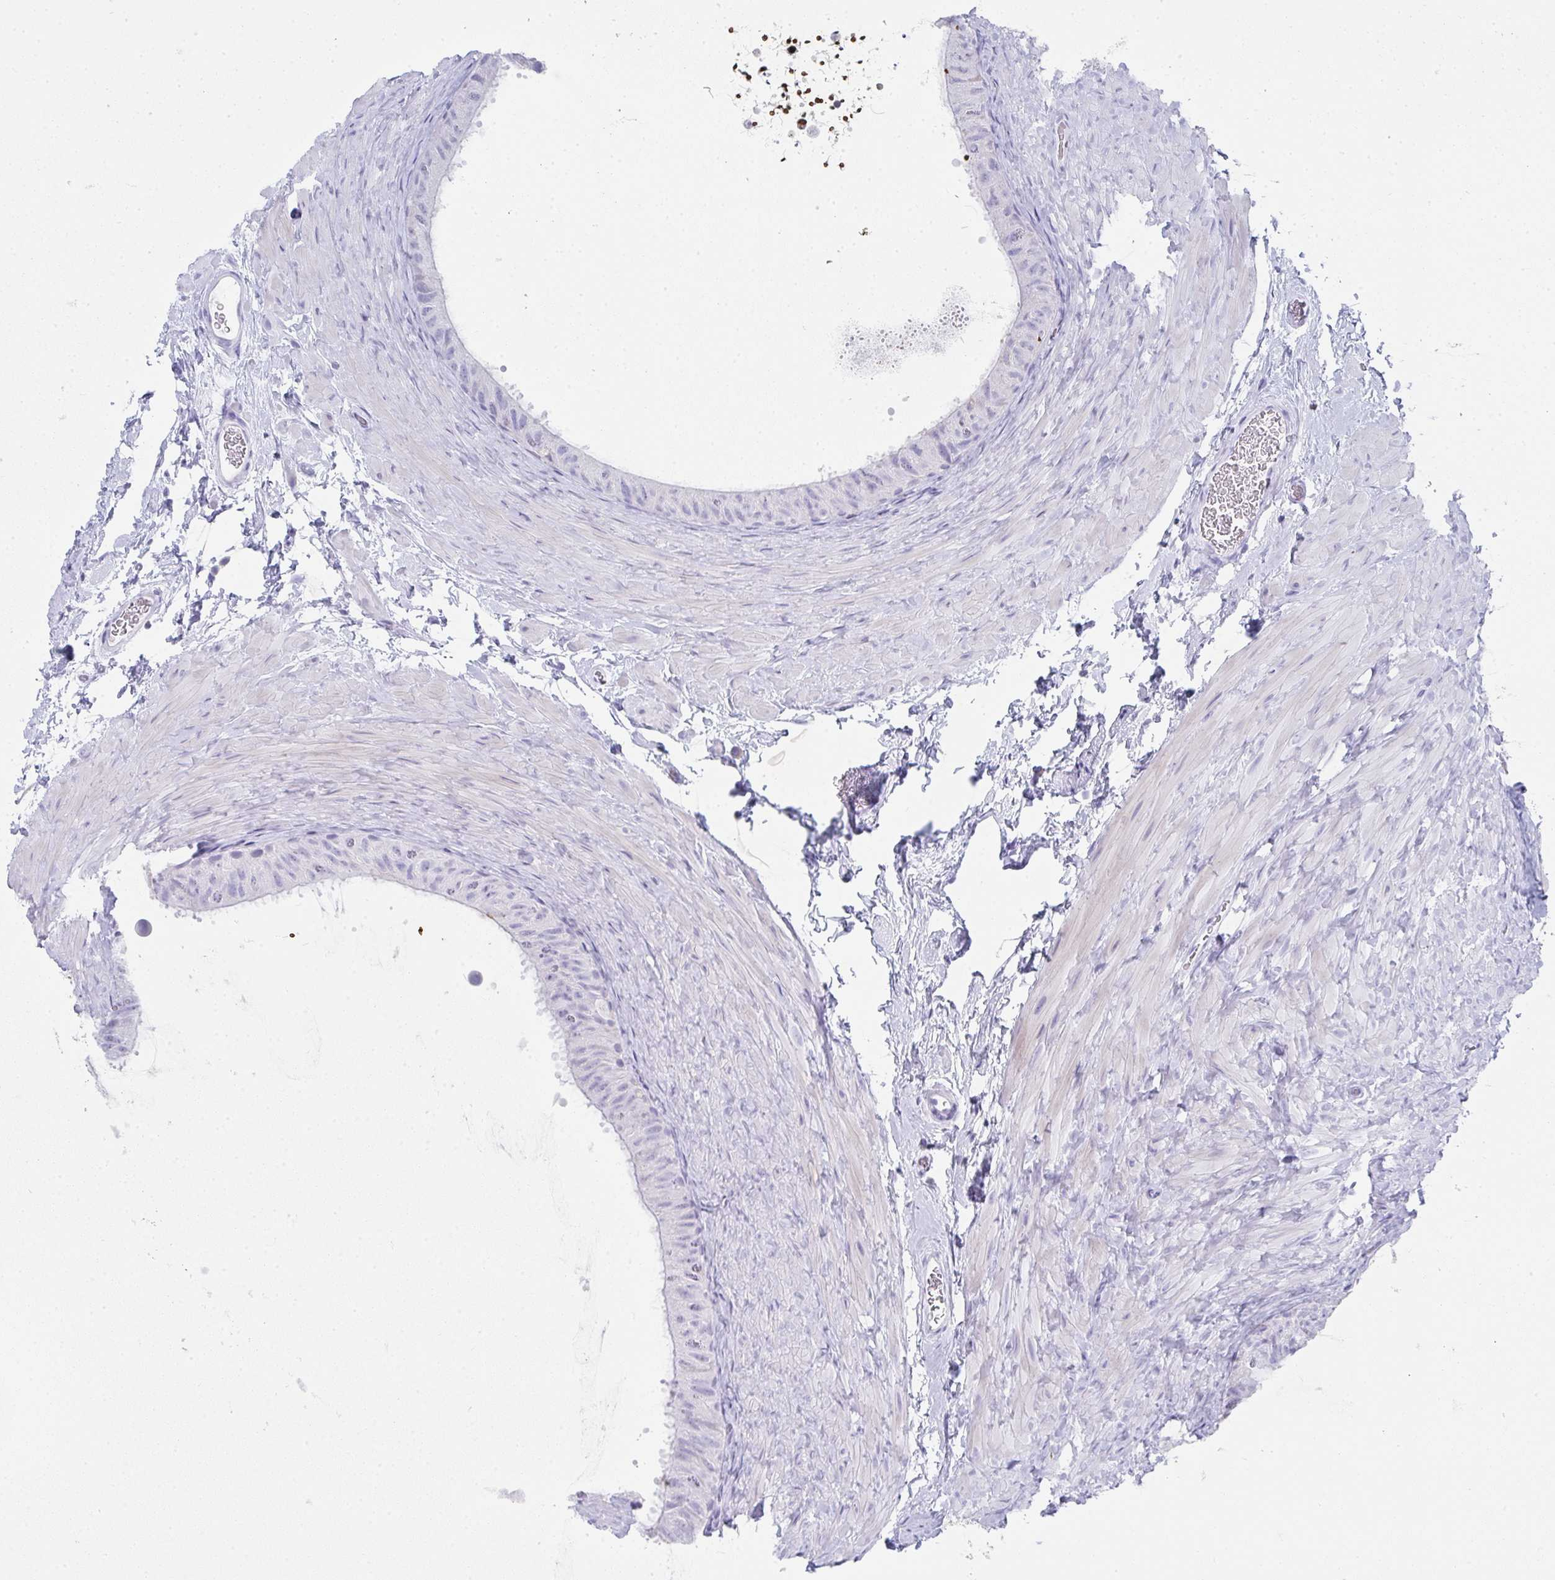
{"staining": {"intensity": "negative", "quantity": "none", "location": "none"}, "tissue": "epididymis", "cell_type": "Glandular cells", "image_type": "normal", "snomed": [{"axis": "morphology", "description": "Normal tissue, NOS"}, {"axis": "topography", "description": "Epididymis, spermatic cord, NOS"}, {"axis": "topography", "description": "Epididymis"}], "caption": "Protein analysis of unremarkable epididymis shows no significant positivity in glandular cells.", "gene": "RLF", "patient": {"sex": "male", "age": 31}}